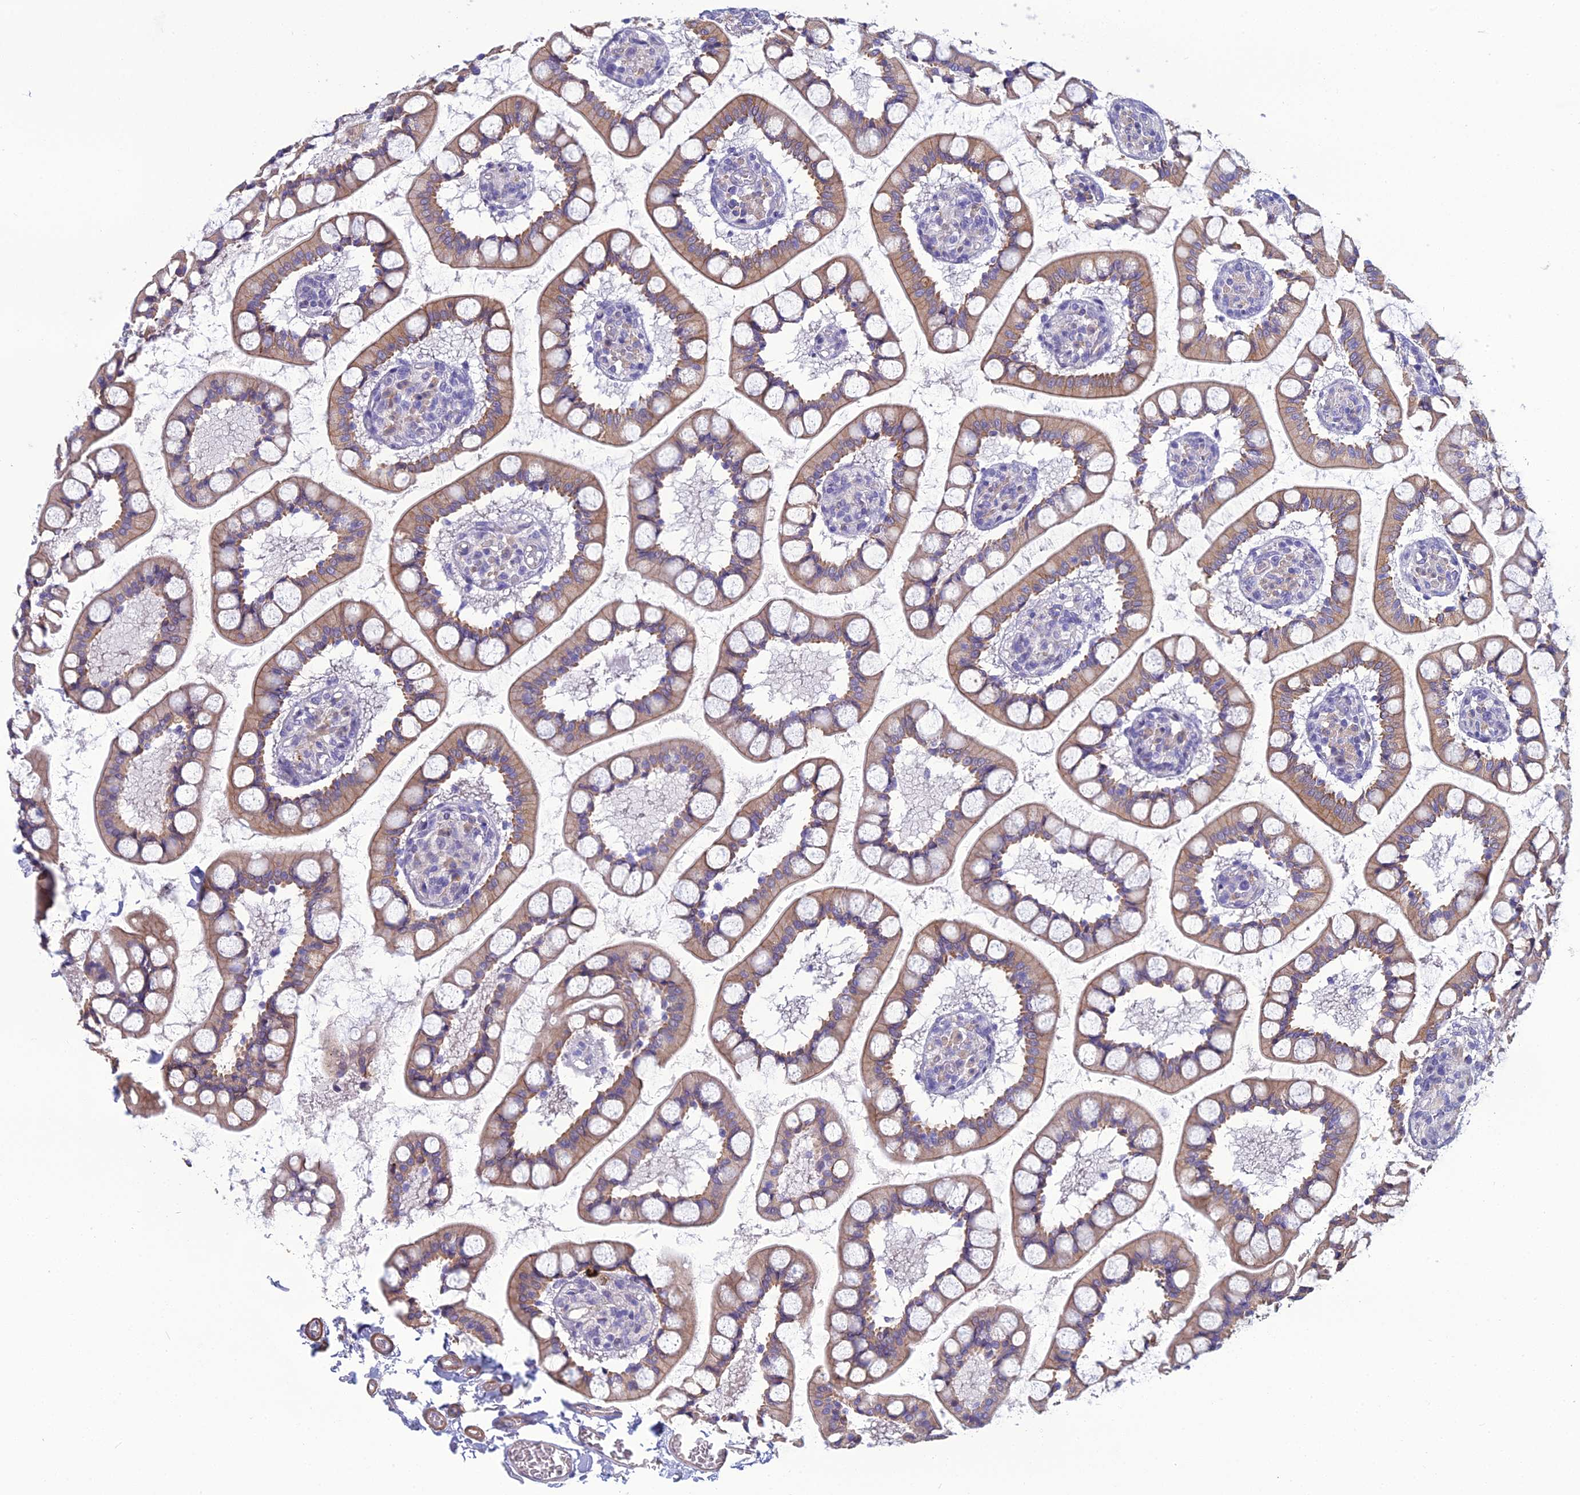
{"staining": {"intensity": "moderate", "quantity": ">75%", "location": "cytoplasmic/membranous"}, "tissue": "small intestine", "cell_type": "Glandular cells", "image_type": "normal", "snomed": [{"axis": "morphology", "description": "Normal tissue, NOS"}, {"axis": "topography", "description": "Small intestine"}], "caption": "Small intestine stained with IHC exhibits moderate cytoplasmic/membranous expression in approximately >75% of glandular cells.", "gene": "LZTS2", "patient": {"sex": "male", "age": 52}}